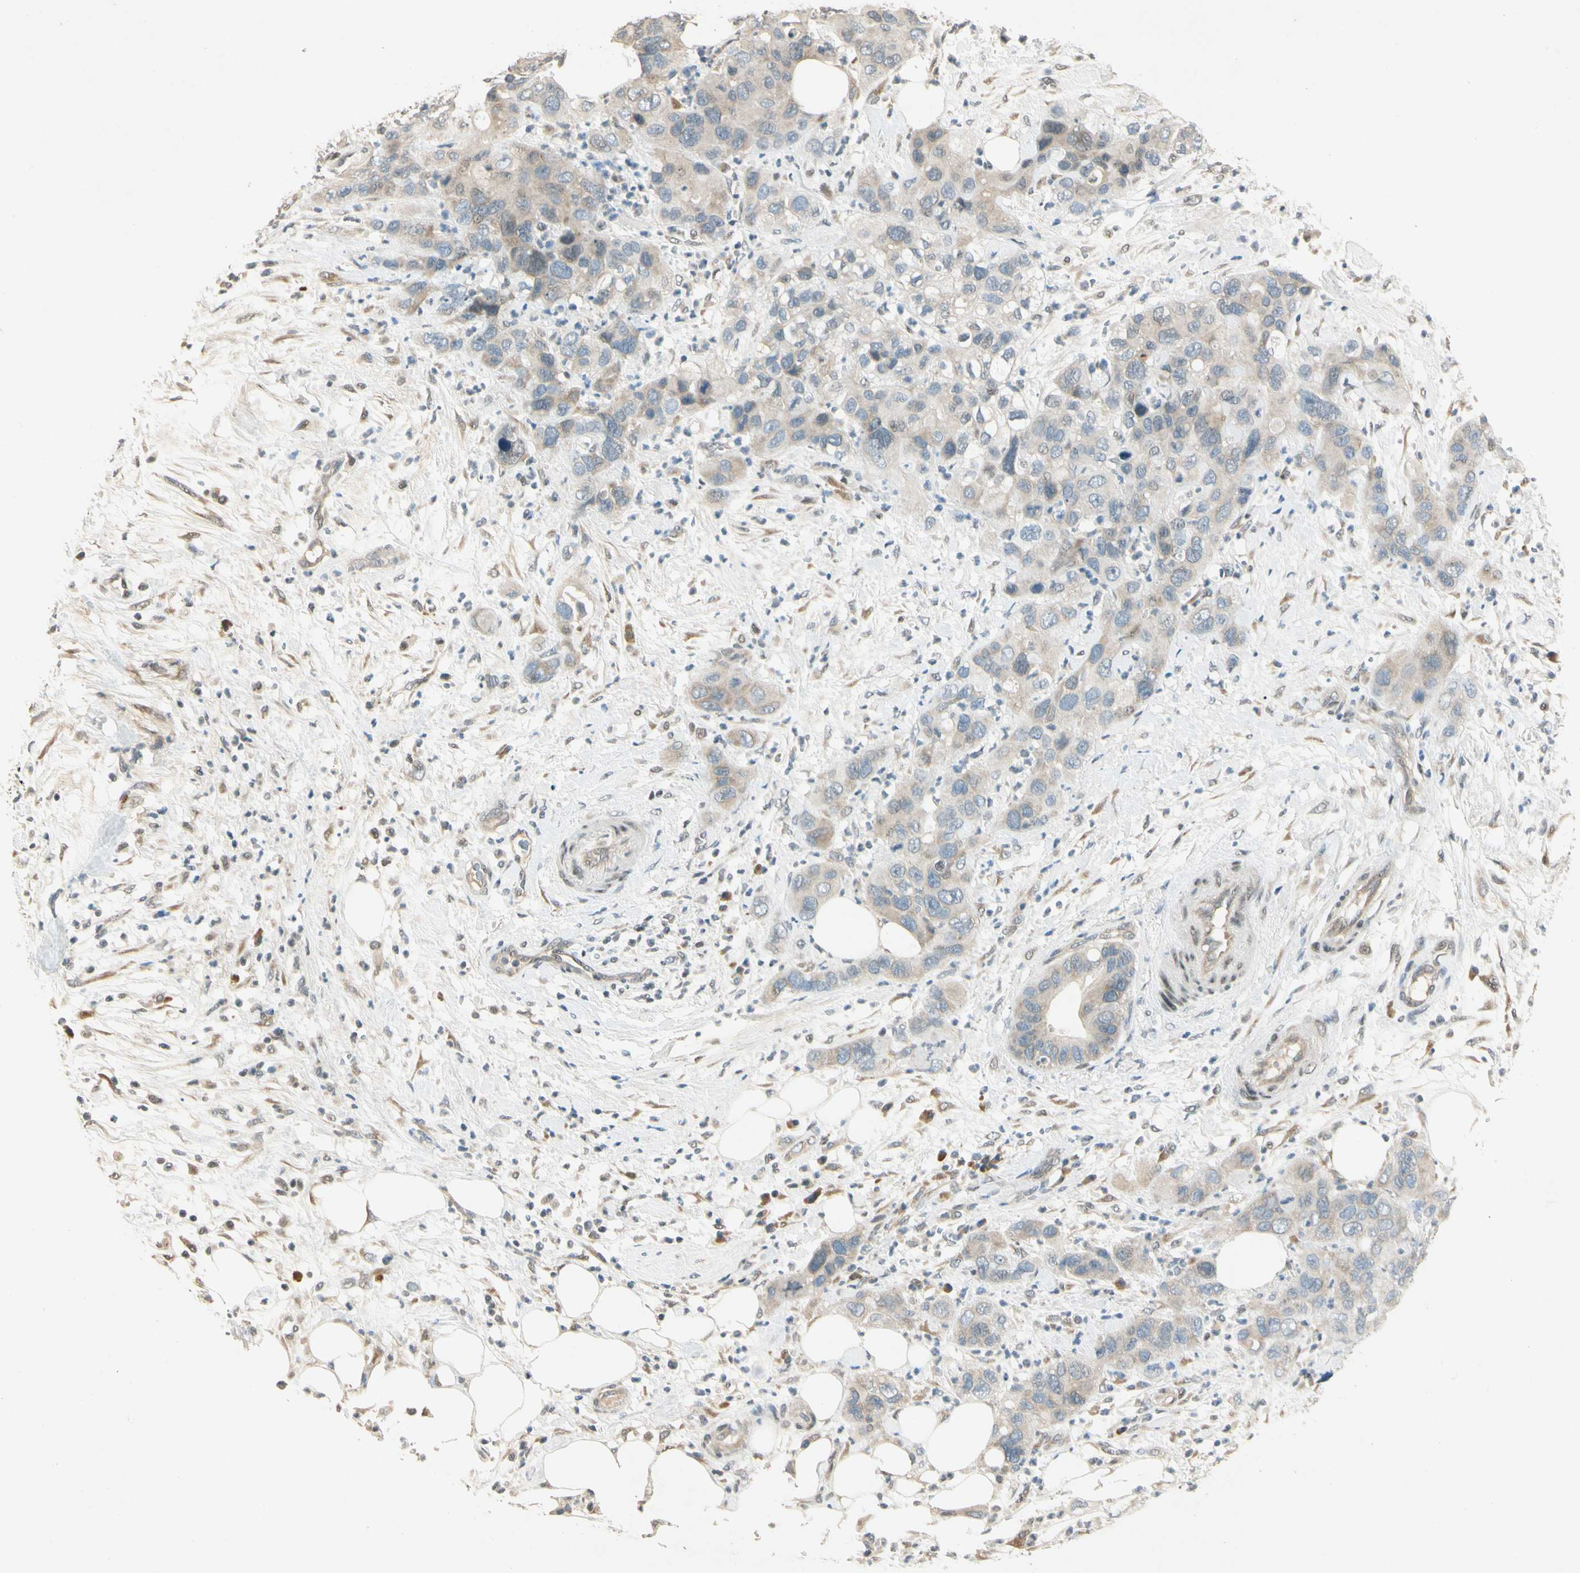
{"staining": {"intensity": "weak", "quantity": ">75%", "location": "cytoplasmic/membranous"}, "tissue": "pancreatic cancer", "cell_type": "Tumor cells", "image_type": "cancer", "snomed": [{"axis": "morphology", "description": "Adenocarcinoma, NOS"}, {"axis": "topography", "description": "Pancreas"}], "caption": "Brown immunohistochemical staining in adenocarcinoma (pancreatic) reveals weak cytoplasmic/membranous positivity in approximately >75% of tumor cells. The staining was performed using DAB to visualize the protein expression in brown, while the nuclei were stained in blue with hematoxylin (Magnification: 20x).", "gene": "ZBTB4", "patient": {"sex": "female", "age": 71}}